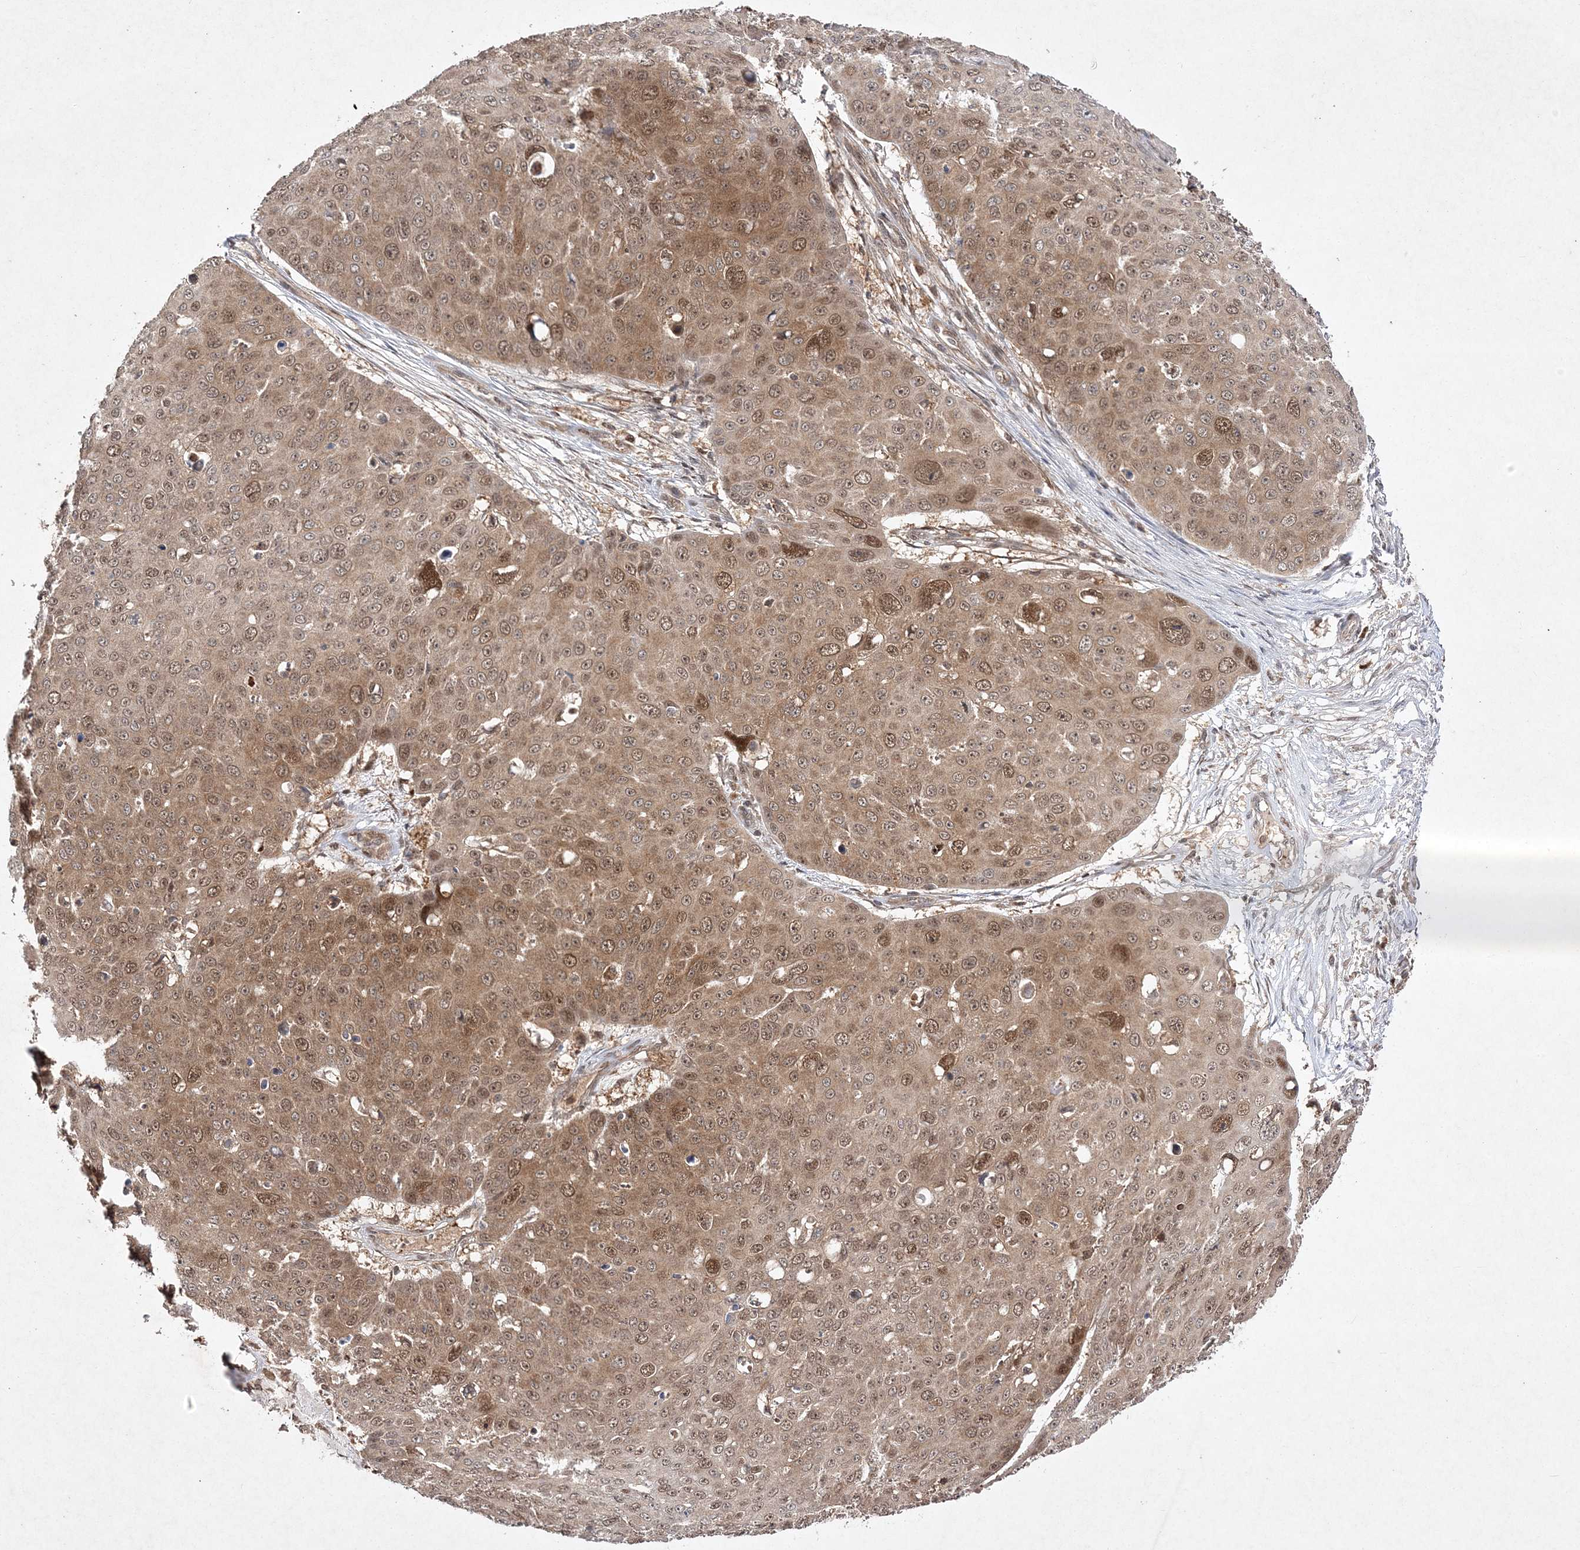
{"staining": {"intensity": "moderate", "quantity": ">75%", "location": "cytoplasmic/membranous,nuclear"}, "tissue": "skin cancer", "cell_type": "Tumor cells", "image_type": "cancer", "snomed": [{"axis": "morphology", "description": "Squamous cell carcinoma, NOS"}, {"axis": "topography", "description": "Skin"}], "caption": "Skin cancer (squamous cell carcinoma) stained with DAB (3,3'-diaminobenzidine) immunohistochemistry (IHC) reveals medium levels of moderate cytoplasmic/membranous and nuclear expression in approximately >75% of tumor cells.", "gene": "NIF3L1", "patient": {"sex": "male", "age": 71}}